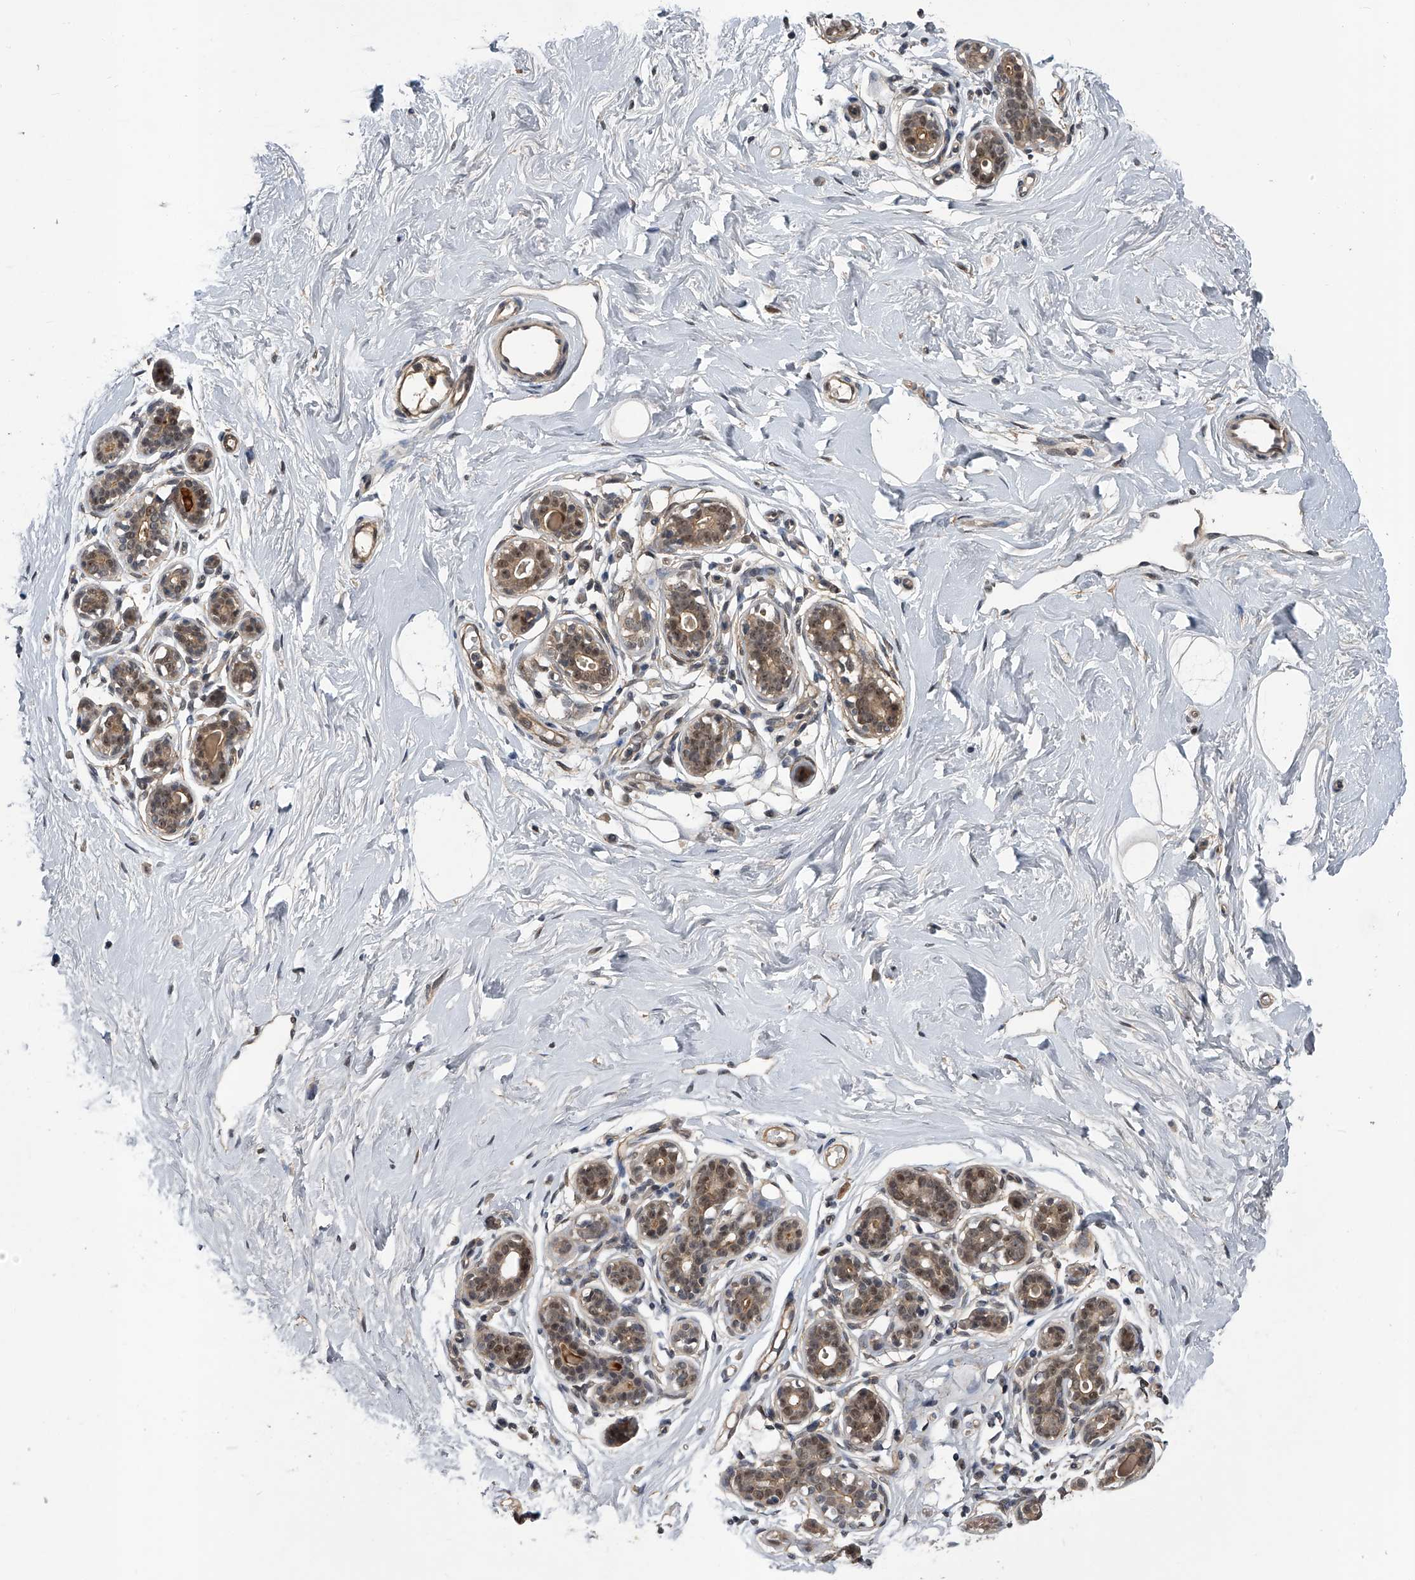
{"staining": {"intensity": "negative", "quantity": "none", "location": "none"}, "tissue": "breast", "cell_type": "Adipocytes", "image_type": "normal", "snomed": [{"axis": "morphology", "description": "Normal tissue, NOS"}, {"axis": "morphology", "description": "Adenoma, NOS"}, {"axis": "topography", "description": "Breast"}], "caption": "IHC of normal breast displays no positivity in adipocytes. (DAB (3,3'-diaminobenzidine) immunohistochemistry, high magnification).", "gene": "SLC12A8", "patient": {"sex": "female", "age": 23}}